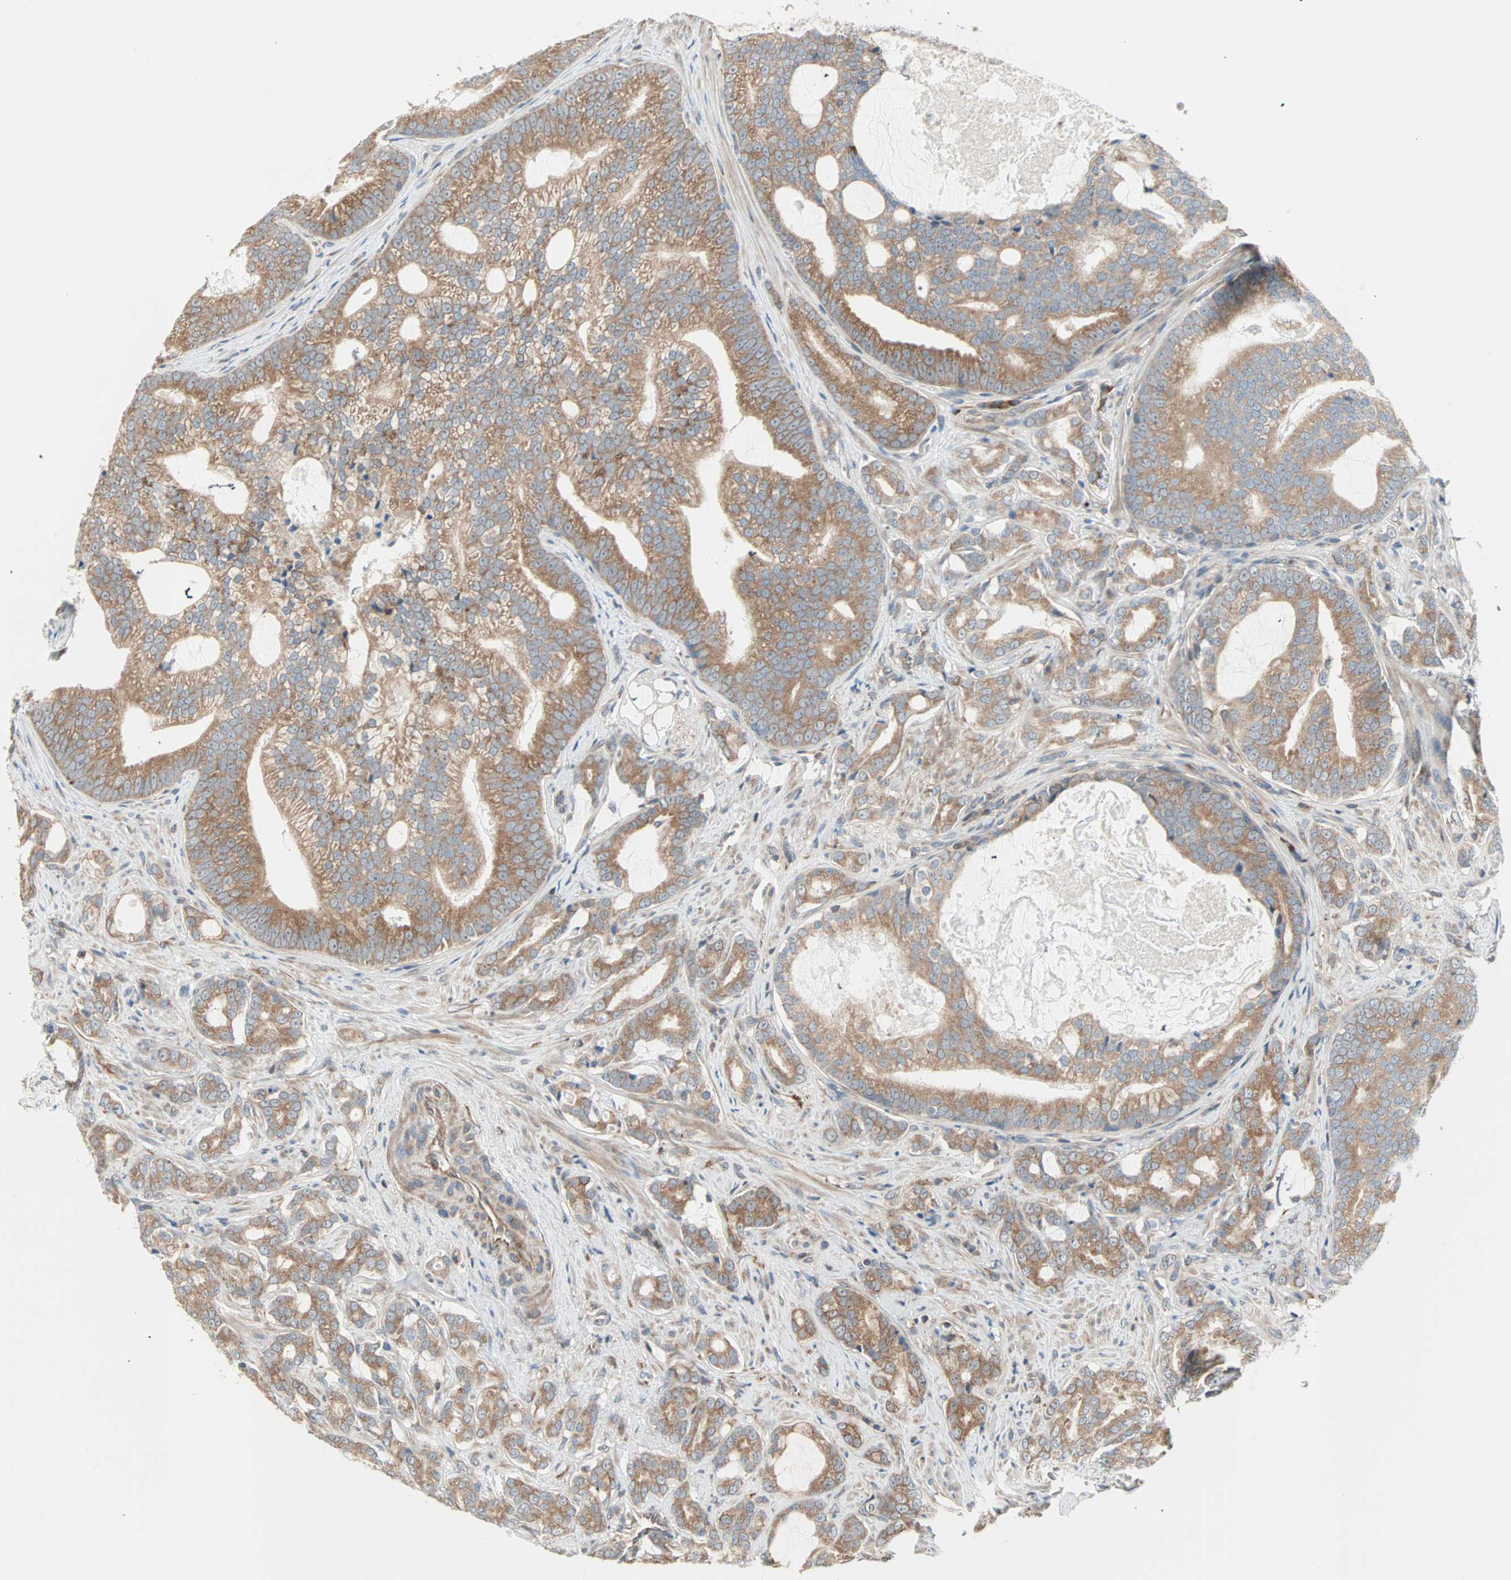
{"staining": {"intensity": "moderate", "quantity": ">75%", "location": "cytoplasmic/membranous"}, "tissue": "prostate cancer", "cell_type": "Tumor cells", "image_type": "cancer", "snomed": [{"axis": "morphology", "description": "Adenocarcinoma, Low grade"}, {"axis": "topography", "description": "Prostate"}], "caption": "A histopathology image showing moderate cytoplasmic/membranous expression in approximately >75% of tumor cells in prostate cancer, as visualized by brown immunohistochemical staining.", "gene": "SAR1A", "patient": {"sex": "male", "age": 58}}